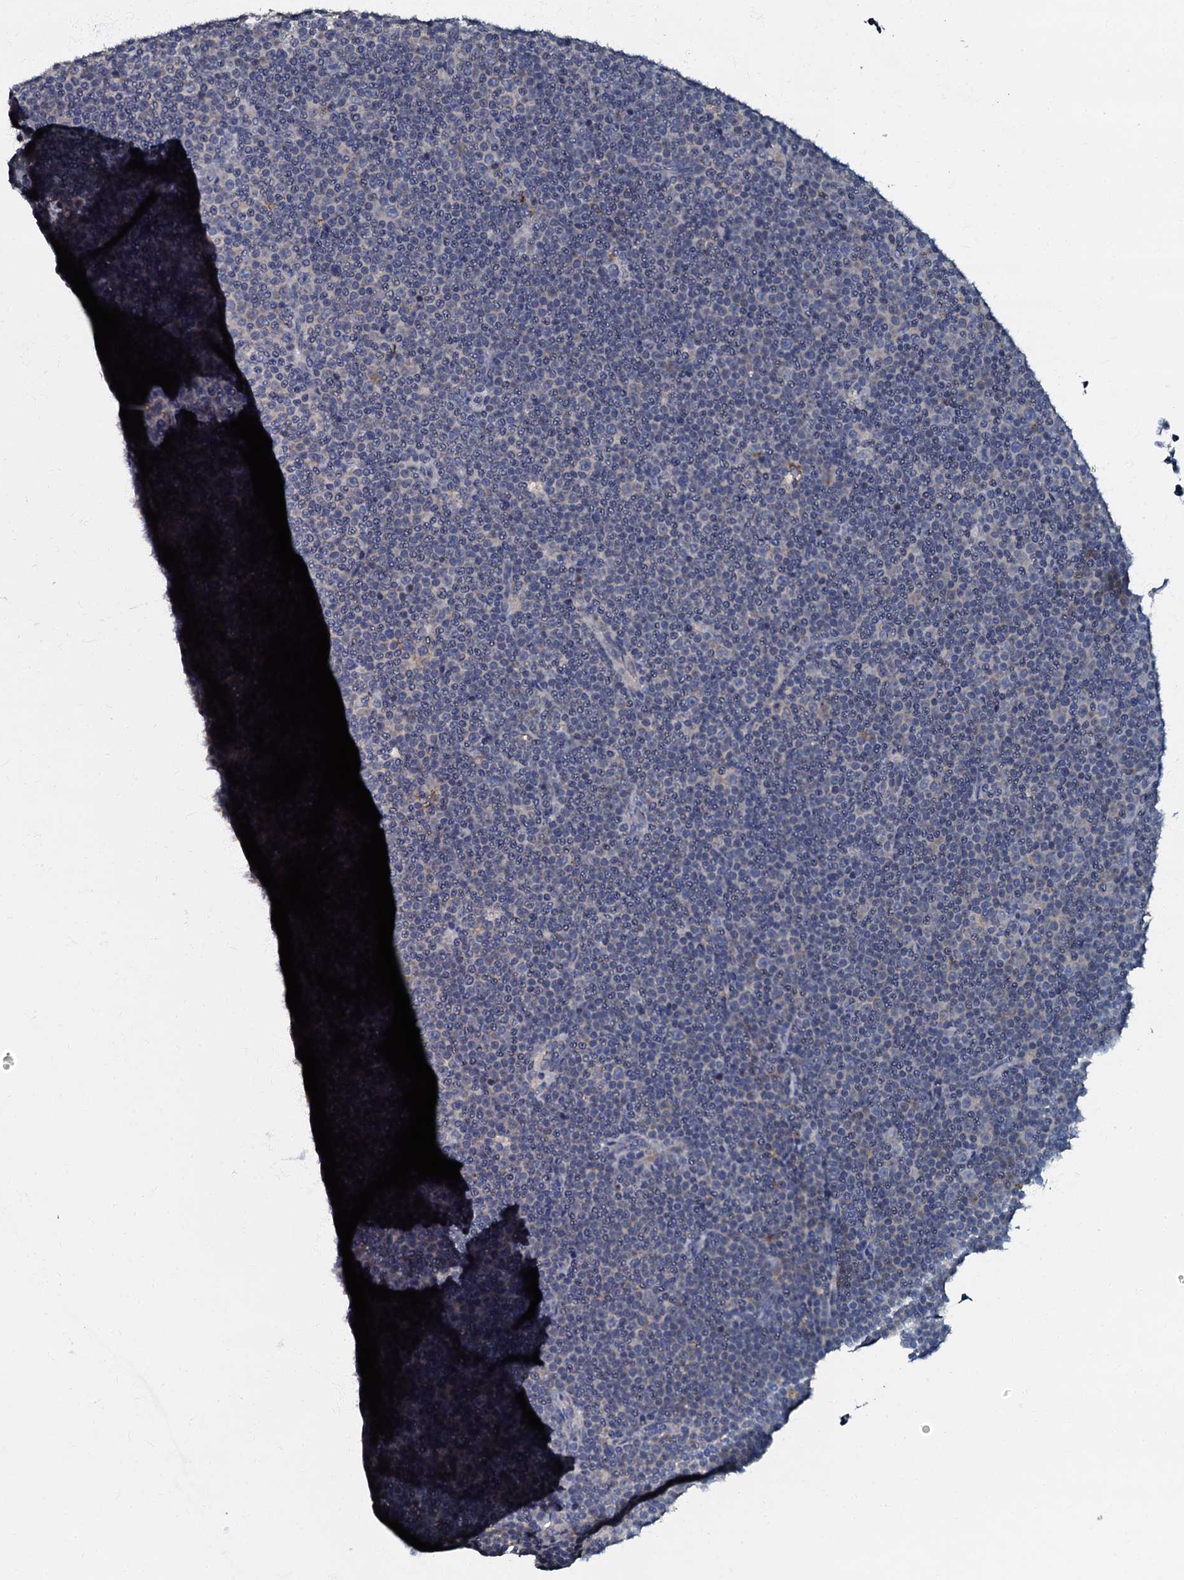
{"staining": {"intensity": "negative", "quantity": "none", "location": "none"}, "tissue": "lymphoma", "cell_type": "Tumor cells", "image_type": "cancer", "snomed": [{"axis": "morphology", "description": "Malignant lymphoma, non-Hodgkin's type, Low grade"}, {"axis": "topography", "description": "Lymph node"}], "caption": "This is a histopathology image of IHC staining of lymphoma, which shows no staining in tumor cells.", "gene": "OLAH", "patient": {"sex": "female", "age": 67}}